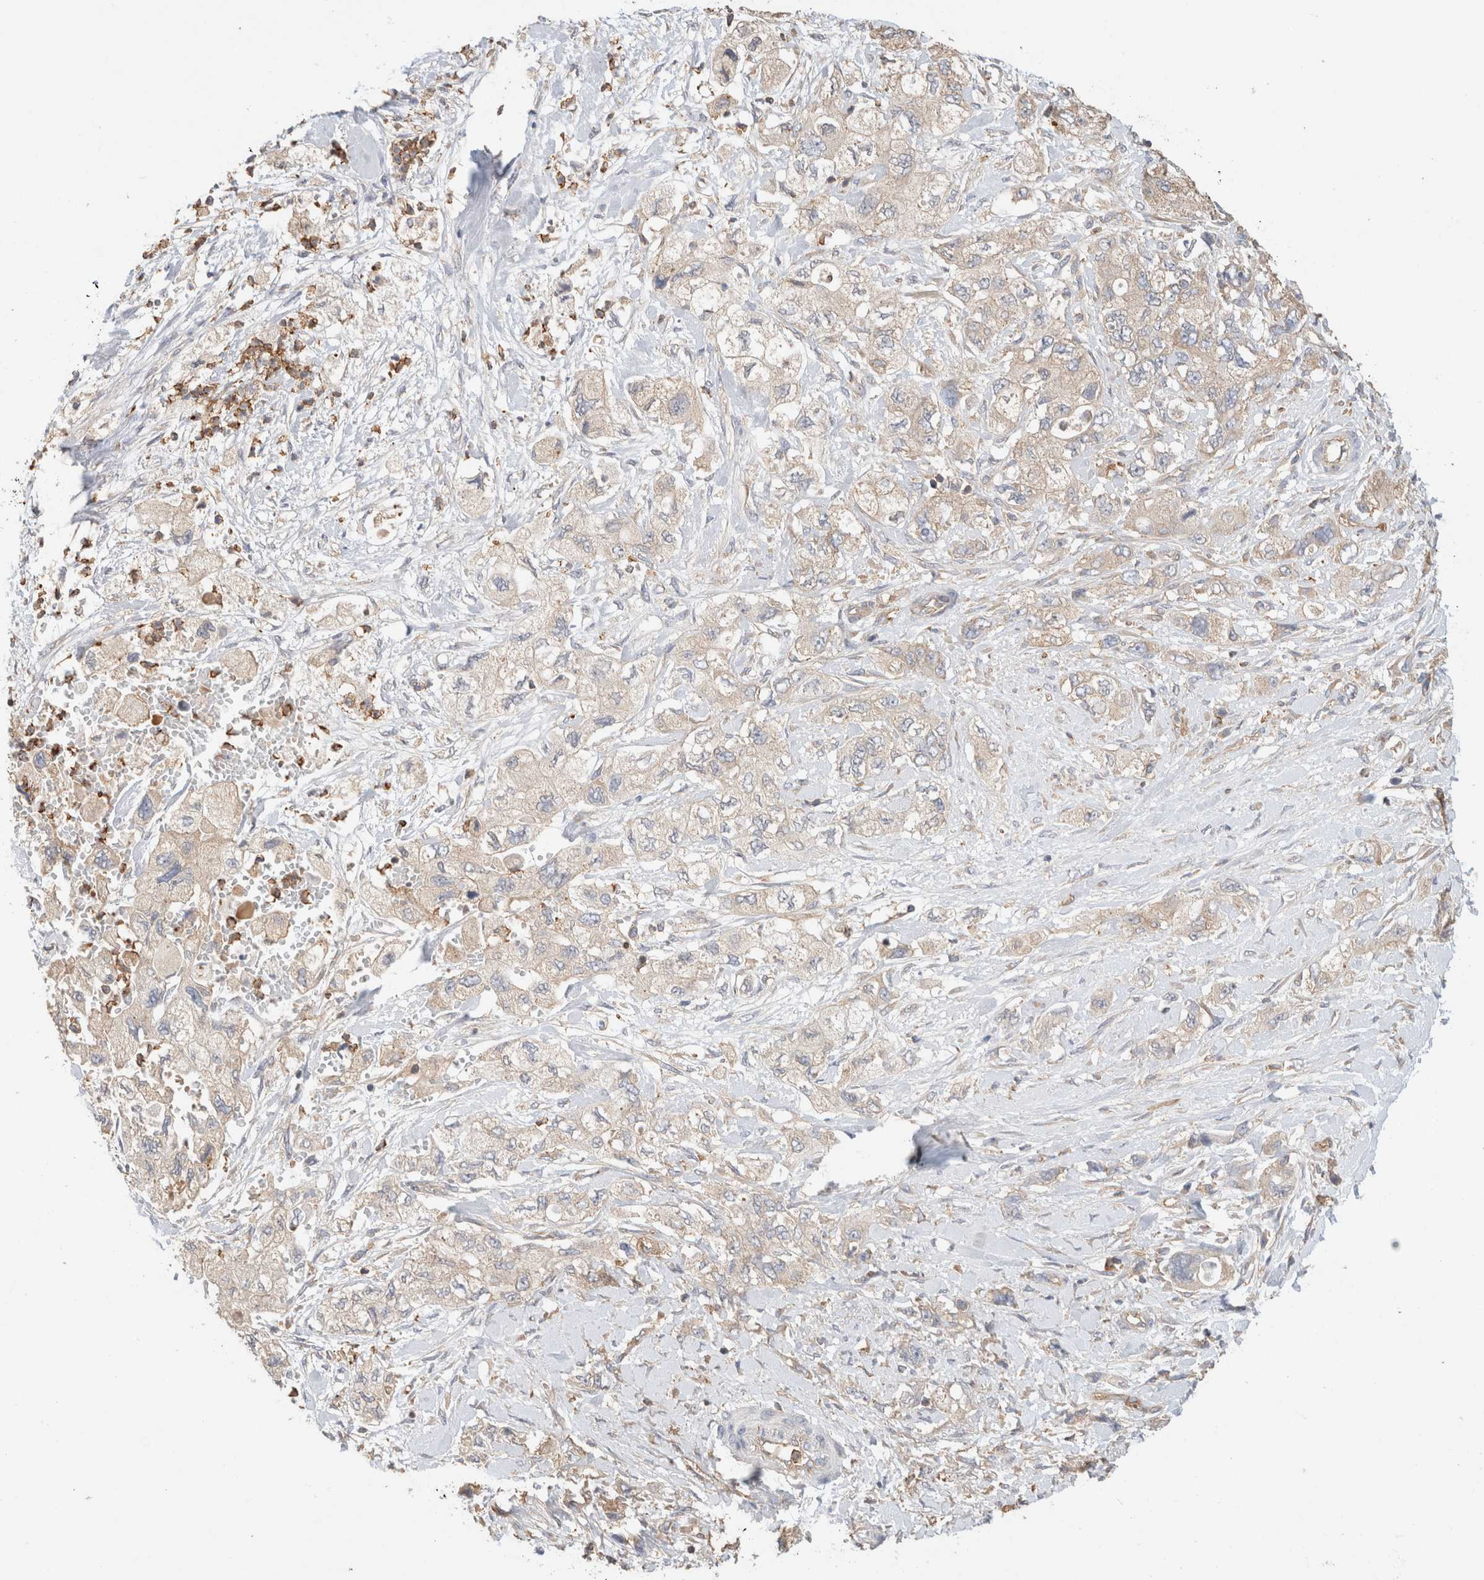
{"staining": {"intensity": "weak", "quantity": "25%-75%", "location": "cytoplasmic/membranous"}, "tissue": "pancreatic cancer", "cell_type": "Tumor cells", "image_type": "cancer", "snomed": [{"axis": "morphology", "description": "Adenocarcinoma, NOS"}, {"axis": "topography", "description": "Pancreas"}], "caption": "Pancreatic adenocarcinoma was stained to show a protein in brown. There is low levels of weak cytoplasmic/membranous expression in about 25%-75% of tumor cells.", "gene": "CFAP418", "patient": {"sex": "female", "age": 73}}